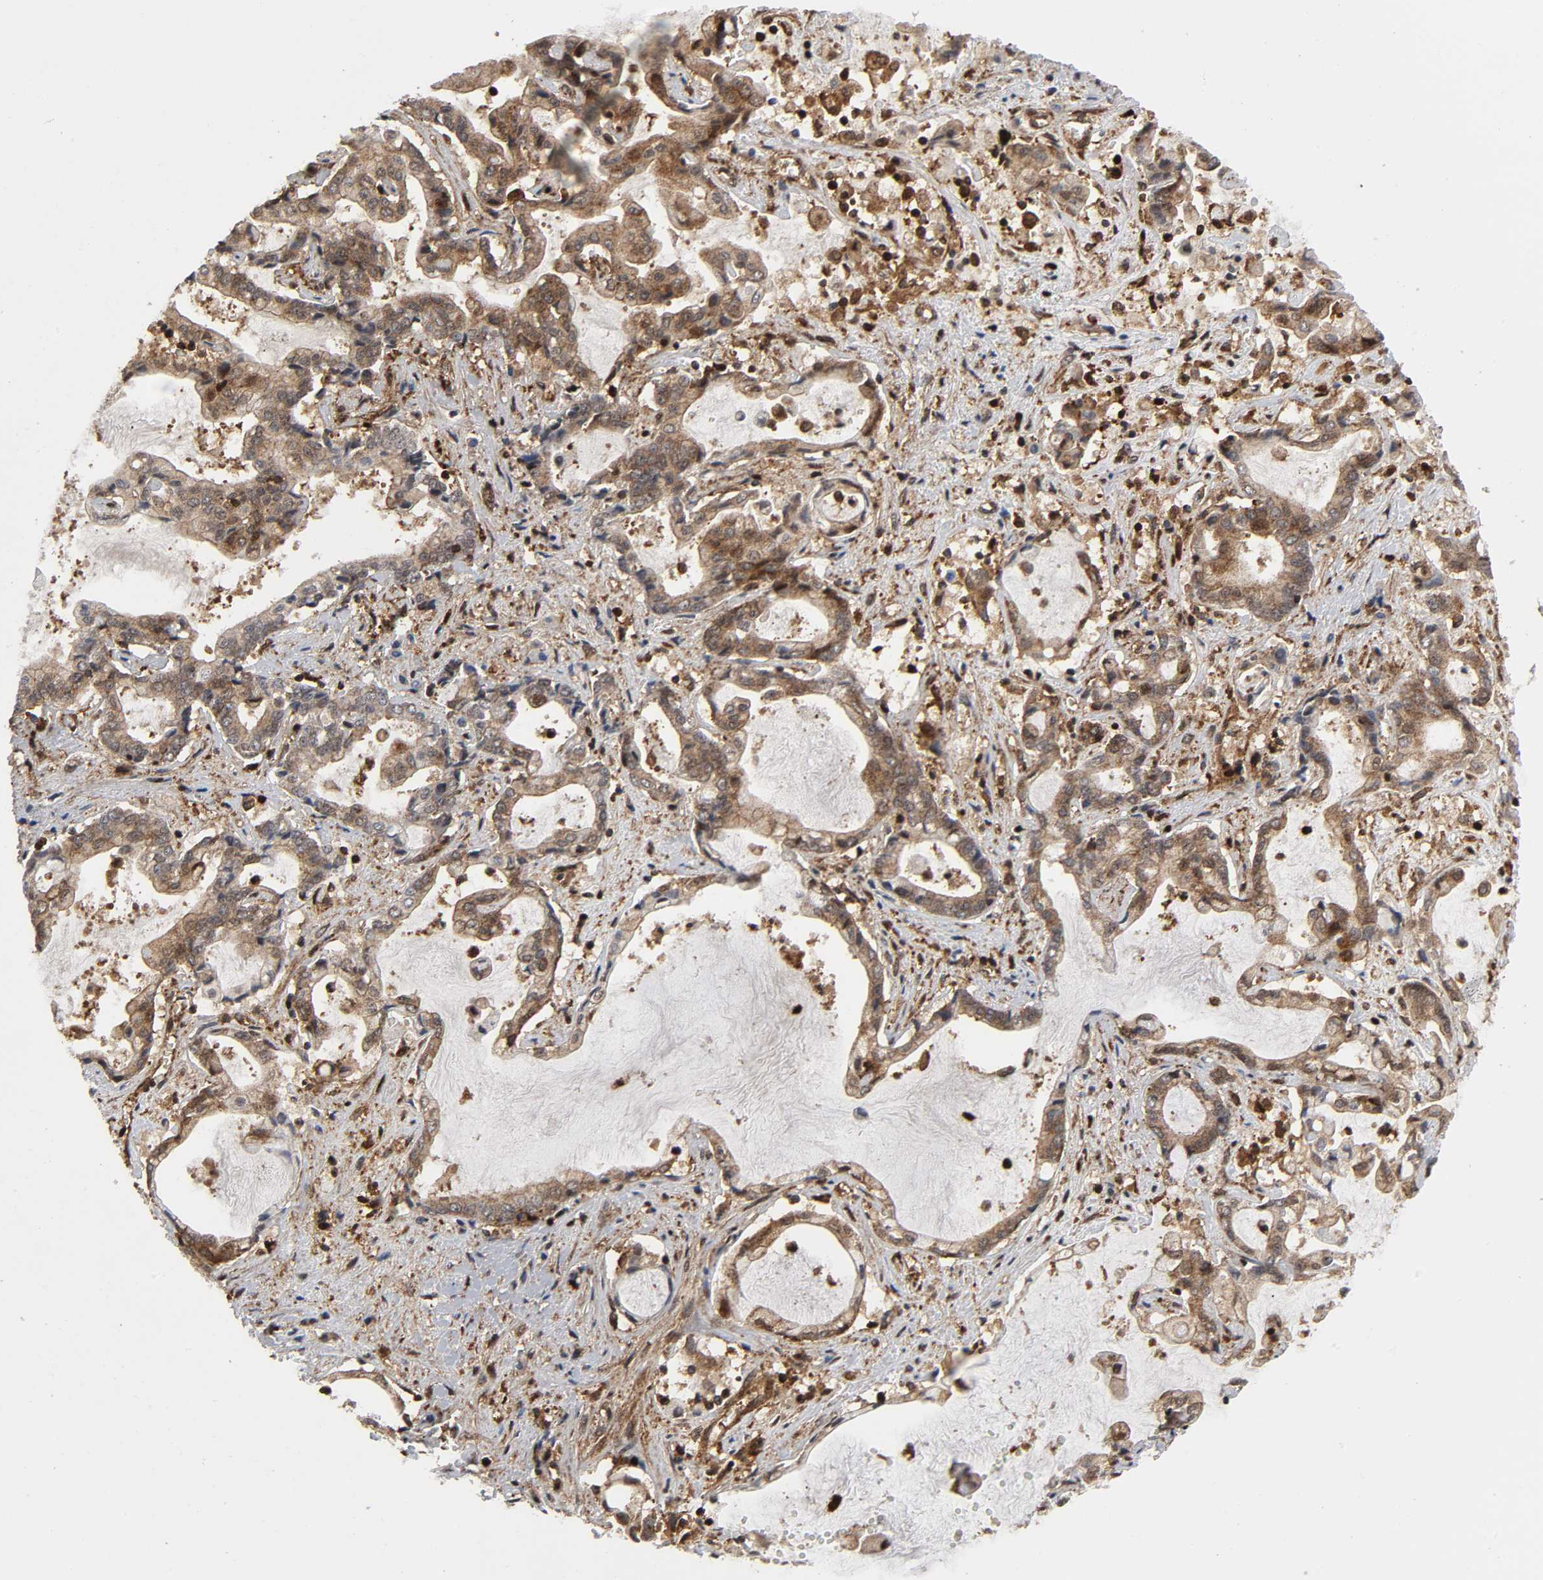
{"staining": {"intensity": "moderate", "quantity": "25%-75%", "location": "cytoplasmic/membranous"}, "tissue": "liver cancer", "cell_type": "Tumor cells", "image_type": "cancer", "snomed": [{"axis": "morphology", "description": "Cholangiocarcinoma"}, {"axis": "topography", "description": "Liver"}], "caption": "Liver cancer tissue displays moderate cytoplasmic/membranous positivity in approximately 25%-75% of tumor cells", "gene": "MAPK1", "patient": {"sex": "male", "age": 57}}